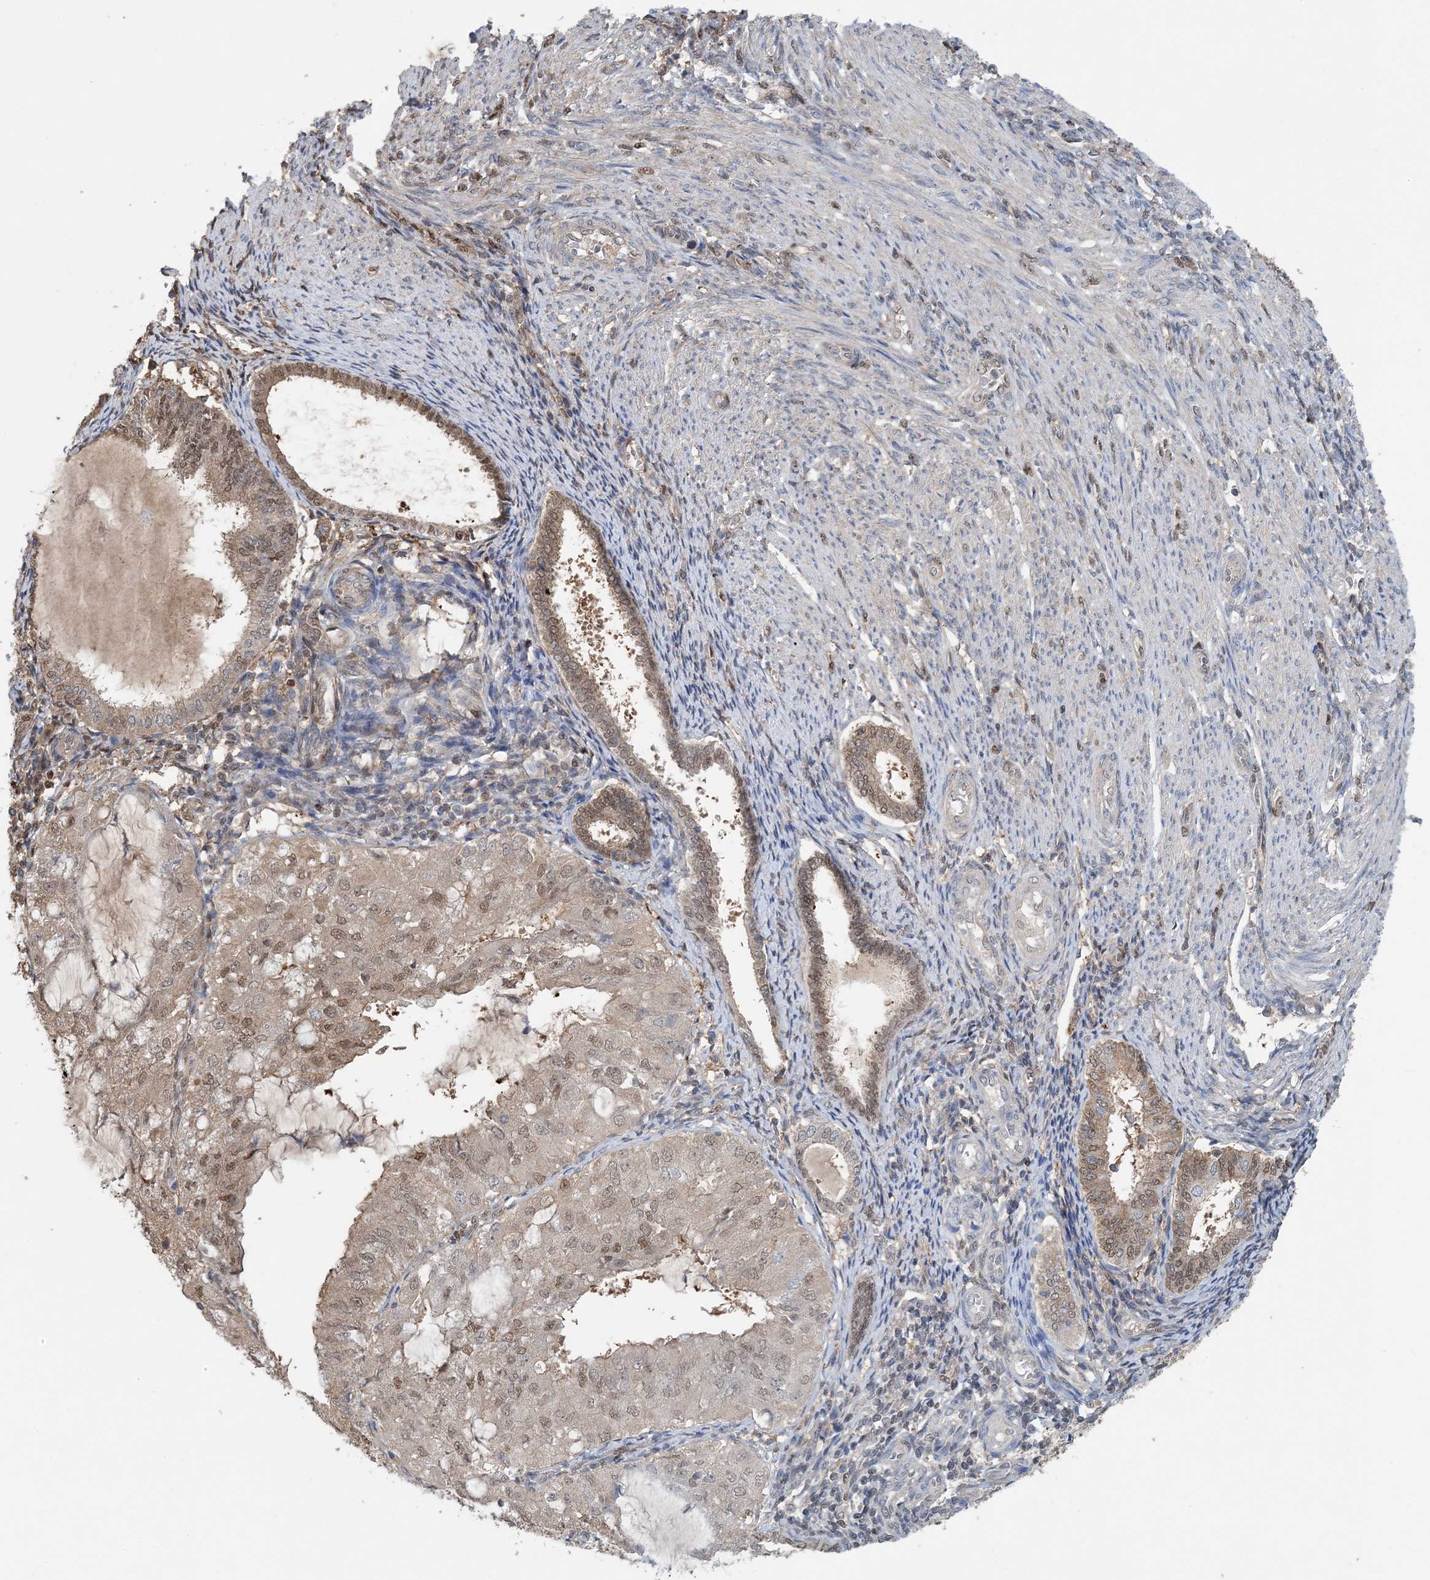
{"staining": {"intensity": "moderate", "quantity": ">75%", "location": "cytoplasmic/membranous,nuclear"}, "tissue": "endometrial cancer", "cell_type": "Tumor cells", "image_type": "cancer", "snomed": [{"axis": "morphology", "description": "Adenocarcinoma, NOS"}, {"axis": "topography", "description": "Endometrium"}], "caption": "A micrograph of human adenocarcinoma (endometrial) stained for a protein reveals moderate cytoplasmic/membranous and nuclear brown staining in tumor cells.", "gene": "HIKESHI", "patient": {"sex": "female", "age": 81}}